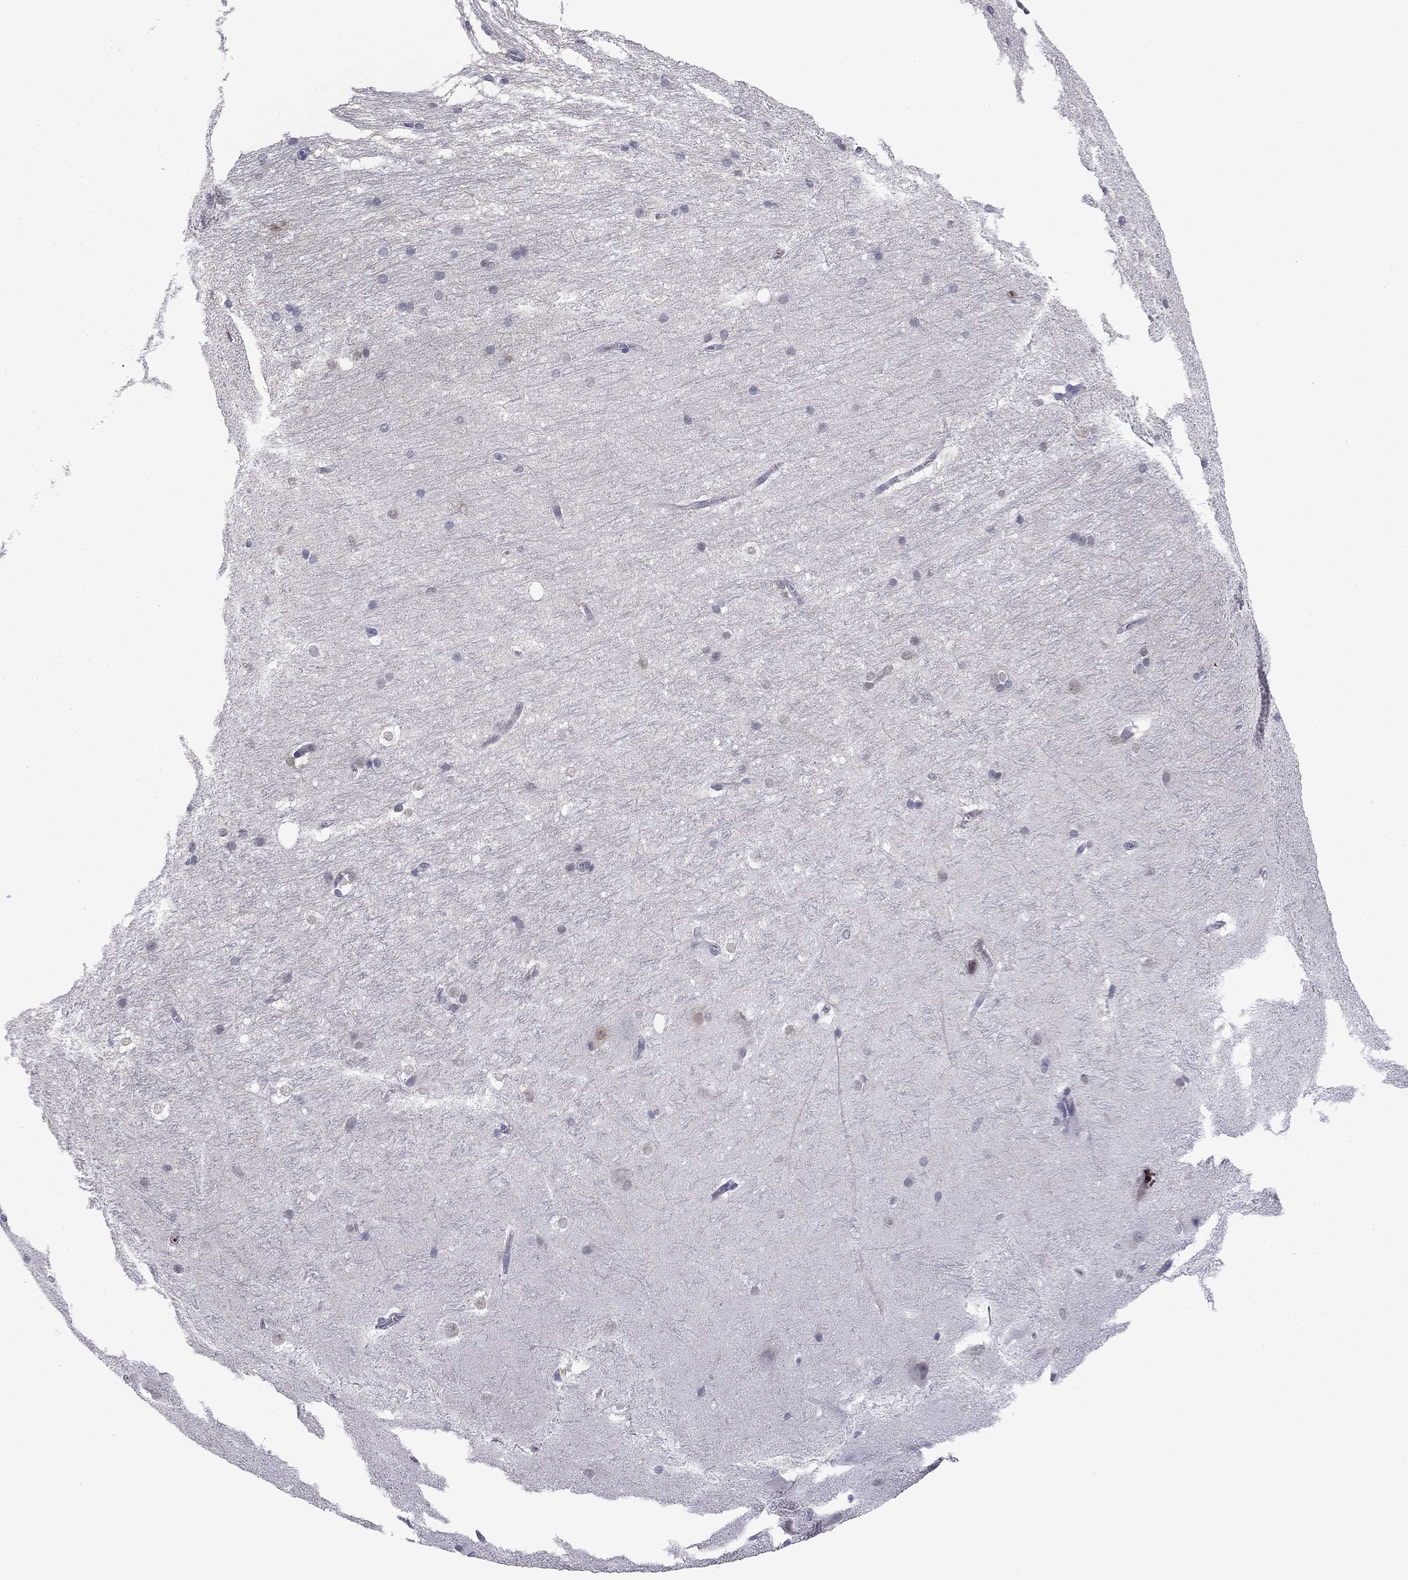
{"staining": {"intensity": "negative", "quantity": "none", "location": "none"}, "tissue": "hippocampus", "cell_type": "Glial cells", "image_type": "normal", "snomed": [{"axis": "morphology", "description": "Normal tissue, NOS"}, {"axis": "topography", "description": "Cerebral cortex"}, {"axis": "topography", "description": "Hippocampus"}], "caption": "This is an IHC micrograph of unremarkable hippocampus. There is no positivity in glial cells.", "gene": "HPX", "patient": {"sex": "female", "age": 19}}